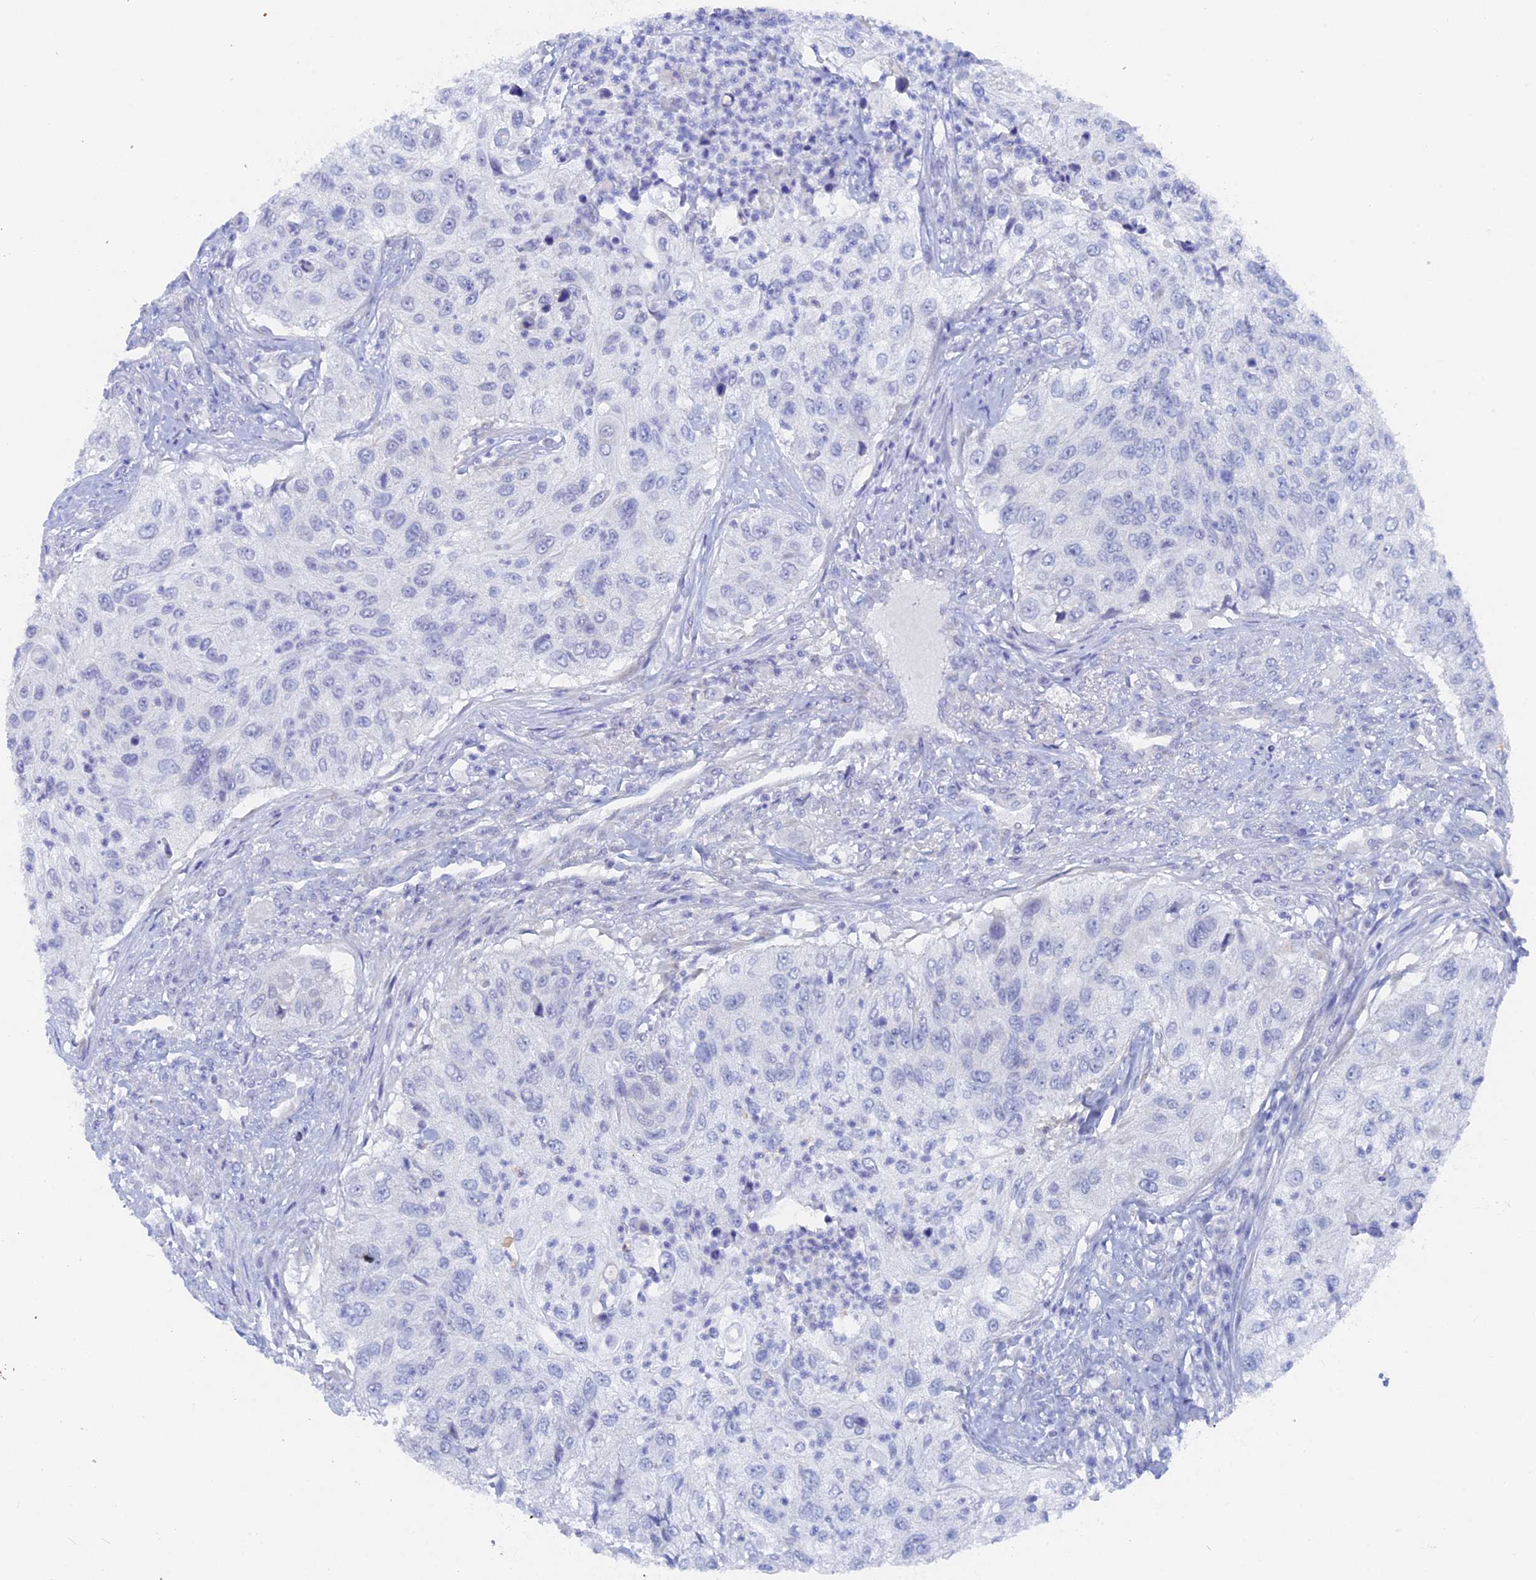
{"staining": {"intensity": "negative", "quantity": "none", "location": "none"}, "tissue": "urothelial cancer", "cell_type": "Tumor cells", "image_type": "cancer", "snomed": [{"axis": "morphology", "description": "Urothelial carcinoma, High grade"}, {"axis": "topography", "description": "Urinary bladder"}], "caption": "This is an immunohistochemistry photomicrograph of human urothelial cancer. There is no positivity in tumor cells.", "gene": "DACT3", "patient": {"sex": "female", "age": 60}}